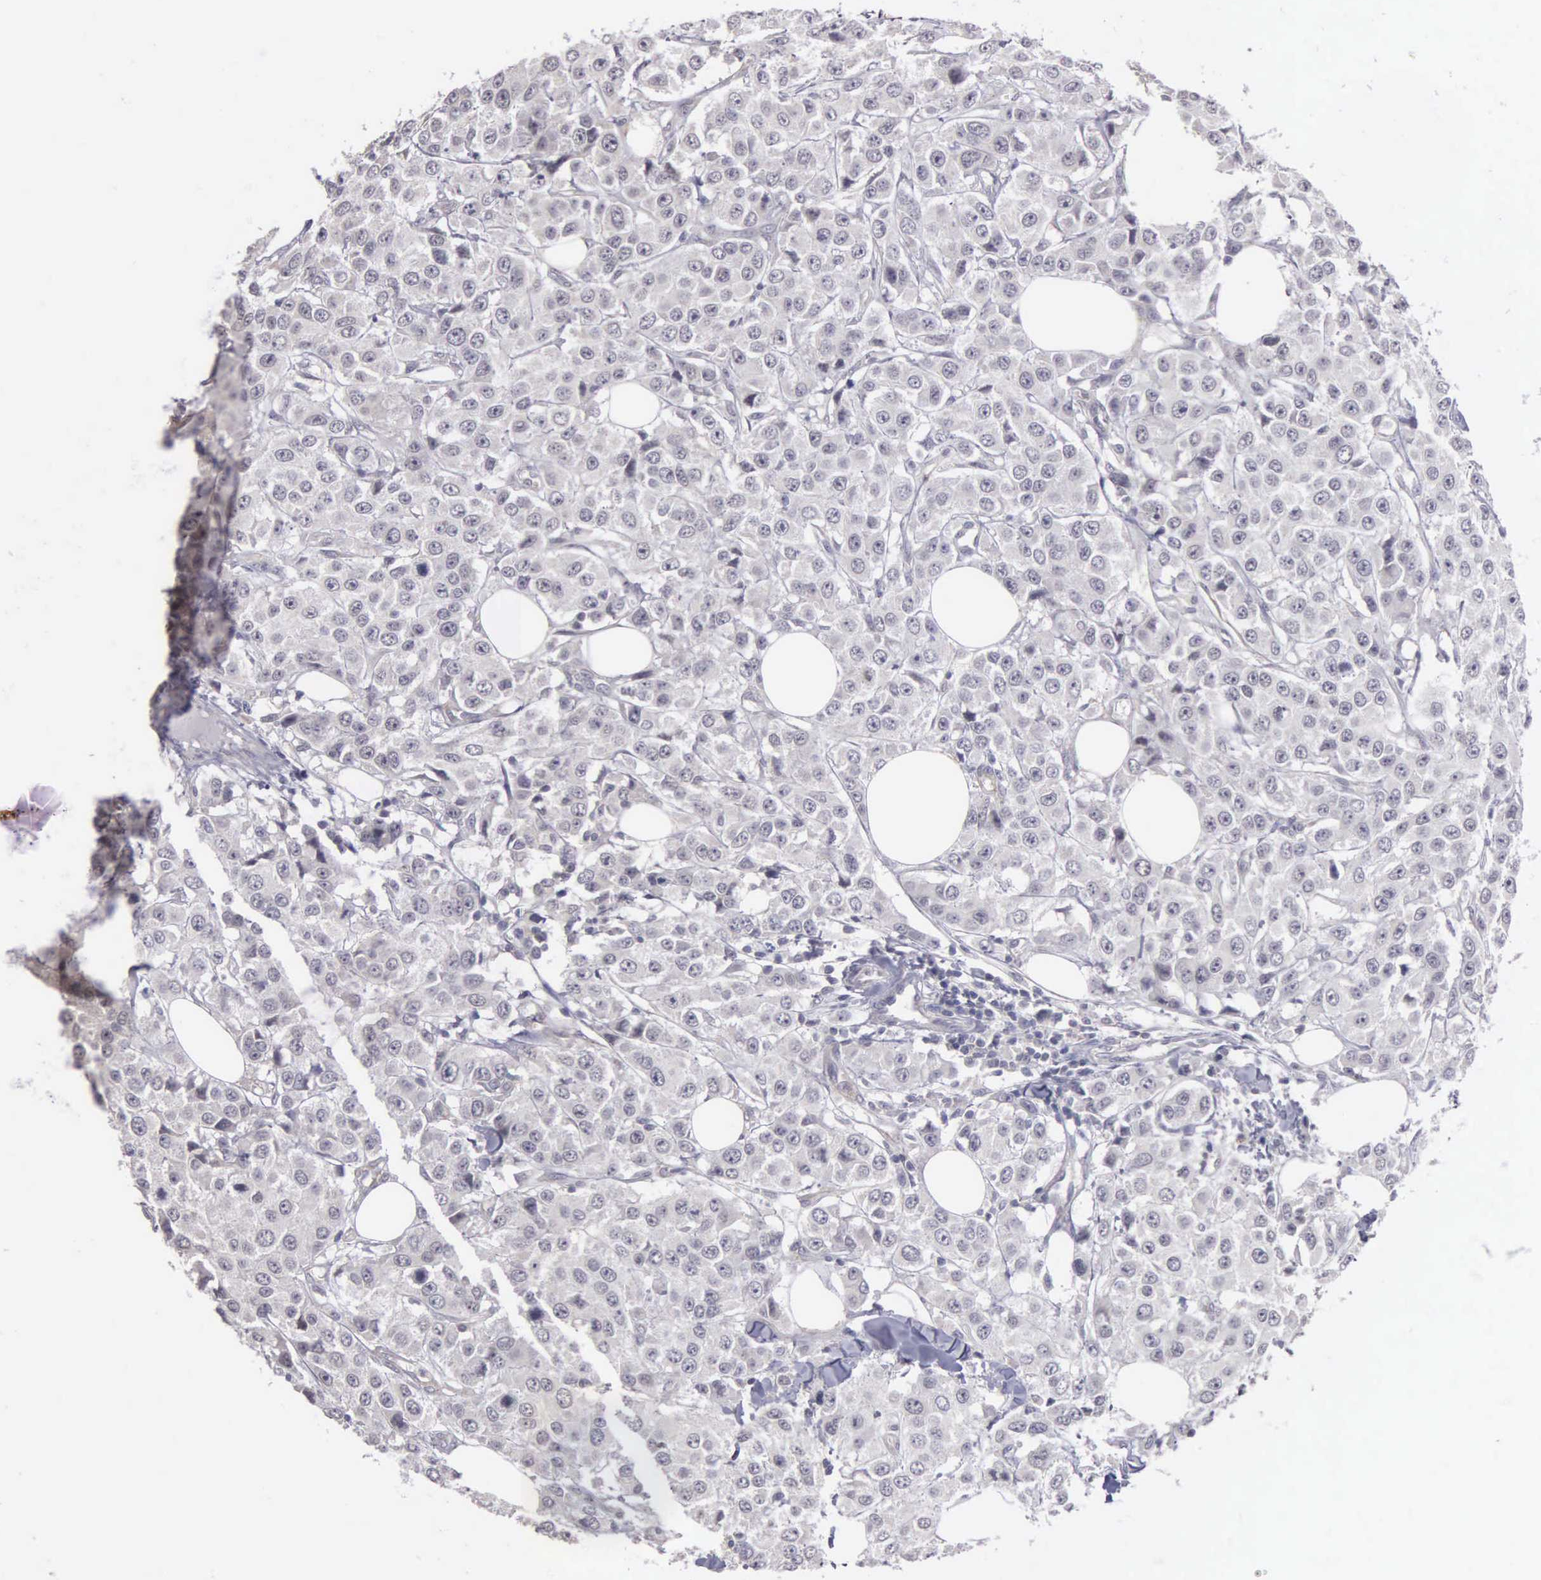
{"staining": {"intensity": "negative", "quantity": "none", "location": "none"}, "tissue": "breast cancer", "cell_type": "Tumor cells", "image_type": "cancer", "snomed": [{"axis": "morphology", "description": "Duct carcinoma"}, {"axis": "topography", "description": "Breast"}], "caption": "This is a histopathology image of immunohistochemistry (IHC) staining of breast invasive ductal carcinoma, which shows no expression in tumor cells. (Brightfield microscopy of DAB immunohistochemistry (IHC) at high magnification).", "gene": "BRD1", "patient": {"sex": "female", "age": 58}}